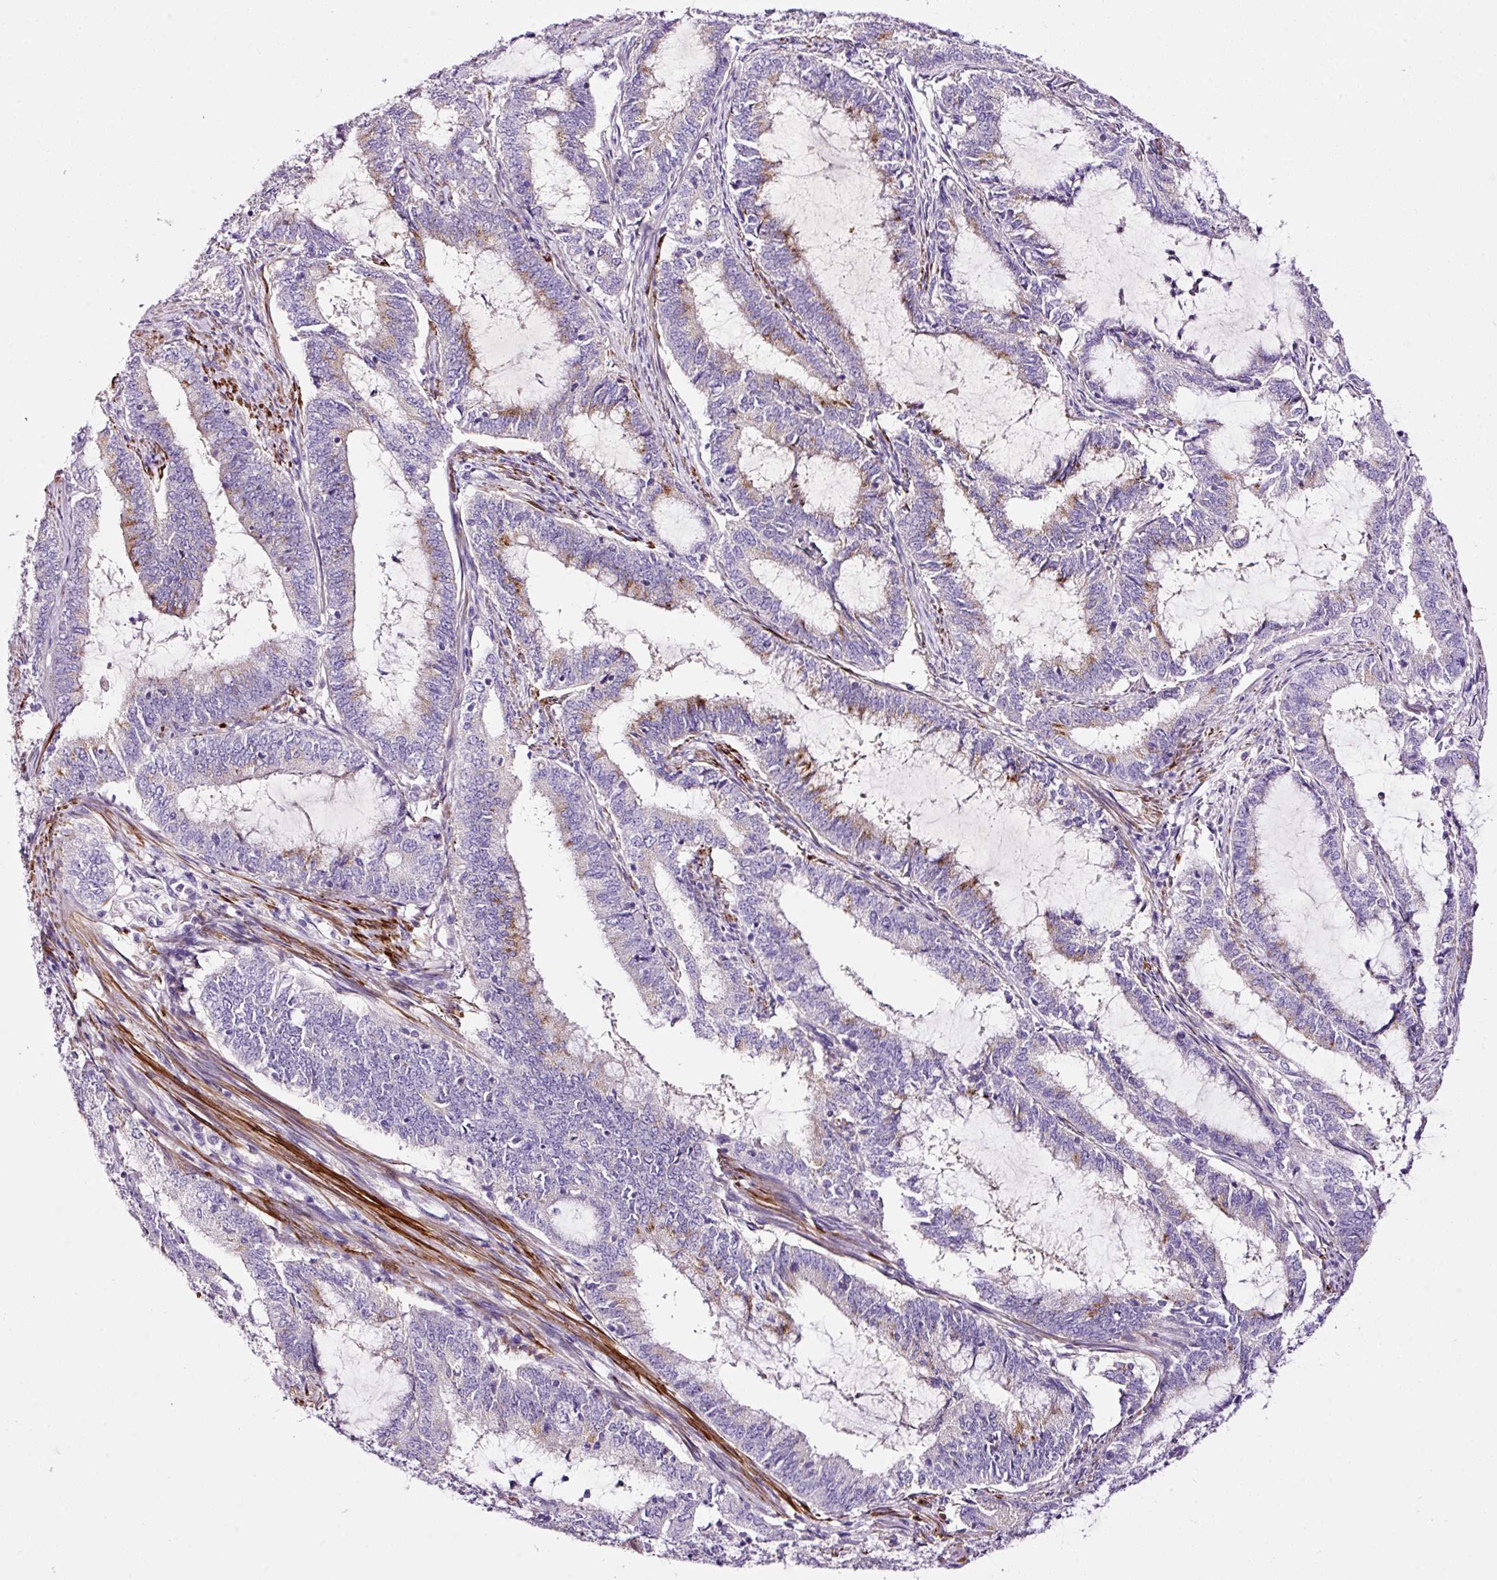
{"staining": {"intensity": "moderate", "quantity": "25%-75%", "location": "cytoplasmic/membranous"}, "tissue": "endometrial cancer", "cell_type": "Tumor cells", "image_type": "cancer", "snomed": [{"axis": "morphology", "description": "Adenocarcinoma, NOS"}, {"axis": "topography", "description": "Endometrium"}], "caption": "Protein expression analysis of human endometrial cancer (adenocarcinoma) reveals moderate cytoplasmic/membranous expression in approximately 25%-75% of tumor cells. (Stains: DAB in brown, nuclei in blue, Microscopy: brightfield microscopy at high magnification).", "gene": "PAM", "patient": {"sex": "female", "age": 51}}